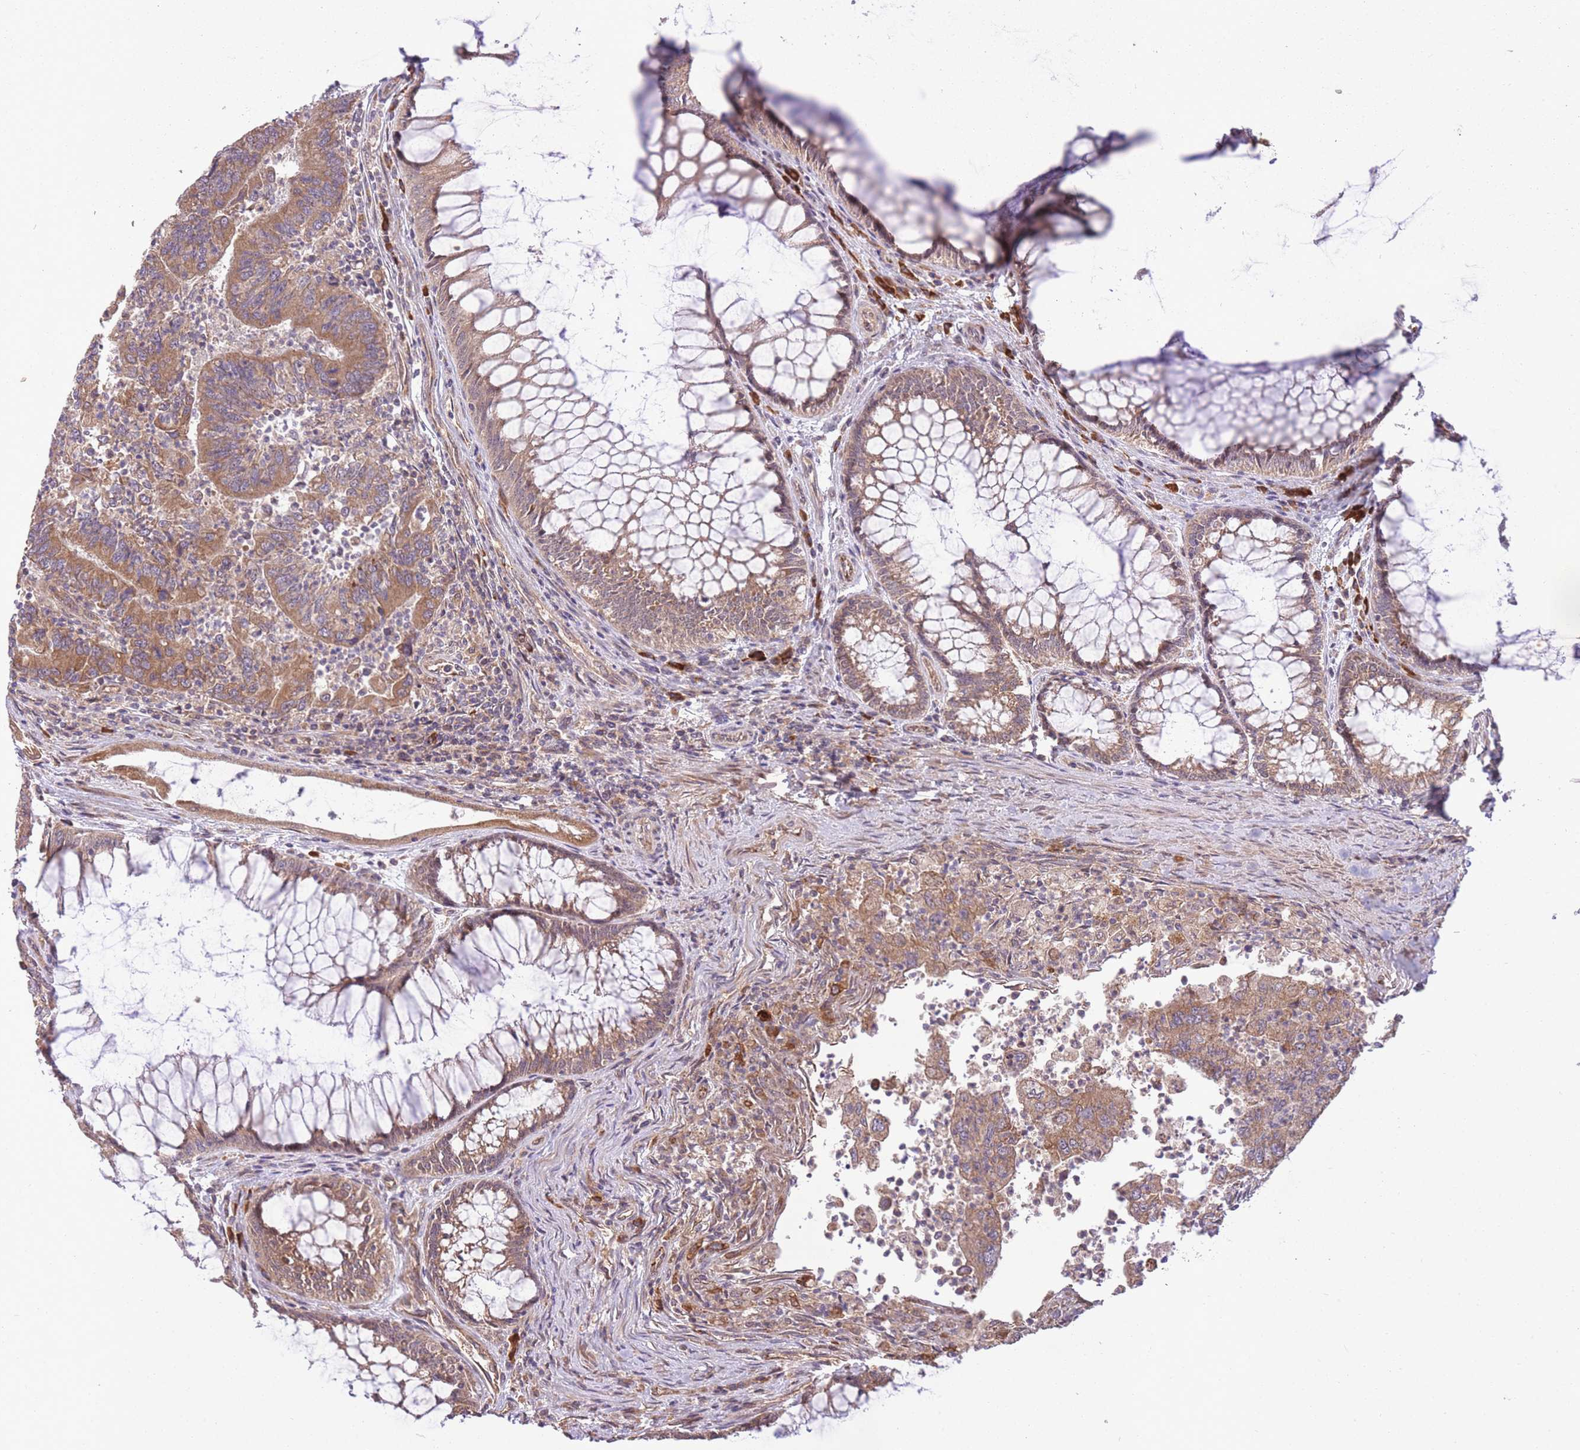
{"staining": {"intensity": "moderate", "quantity": ">75%", "location": "cytoplasmic/membranous"}, "tissue": "colorectal cancer", "cell_type": "Tumor cells", "image_type": "cancer", "snomed": [{"axis": "morphology", "description": "Adenocarcinoma, NOS"}, {"axis": "topography", "description": "Colon"}], "caption": "DAB immunohistochemical staining of human colorectal cancer (adenocarcinoma) exhibits moderate cytoplasmic/membranous protein positivity in about >75% of tumor cells. The protein of interest is shown in brown color, while the nuclei are stained blue.", "gene": "POLR3F", "patient": {"sex": "female", "age": 67}}